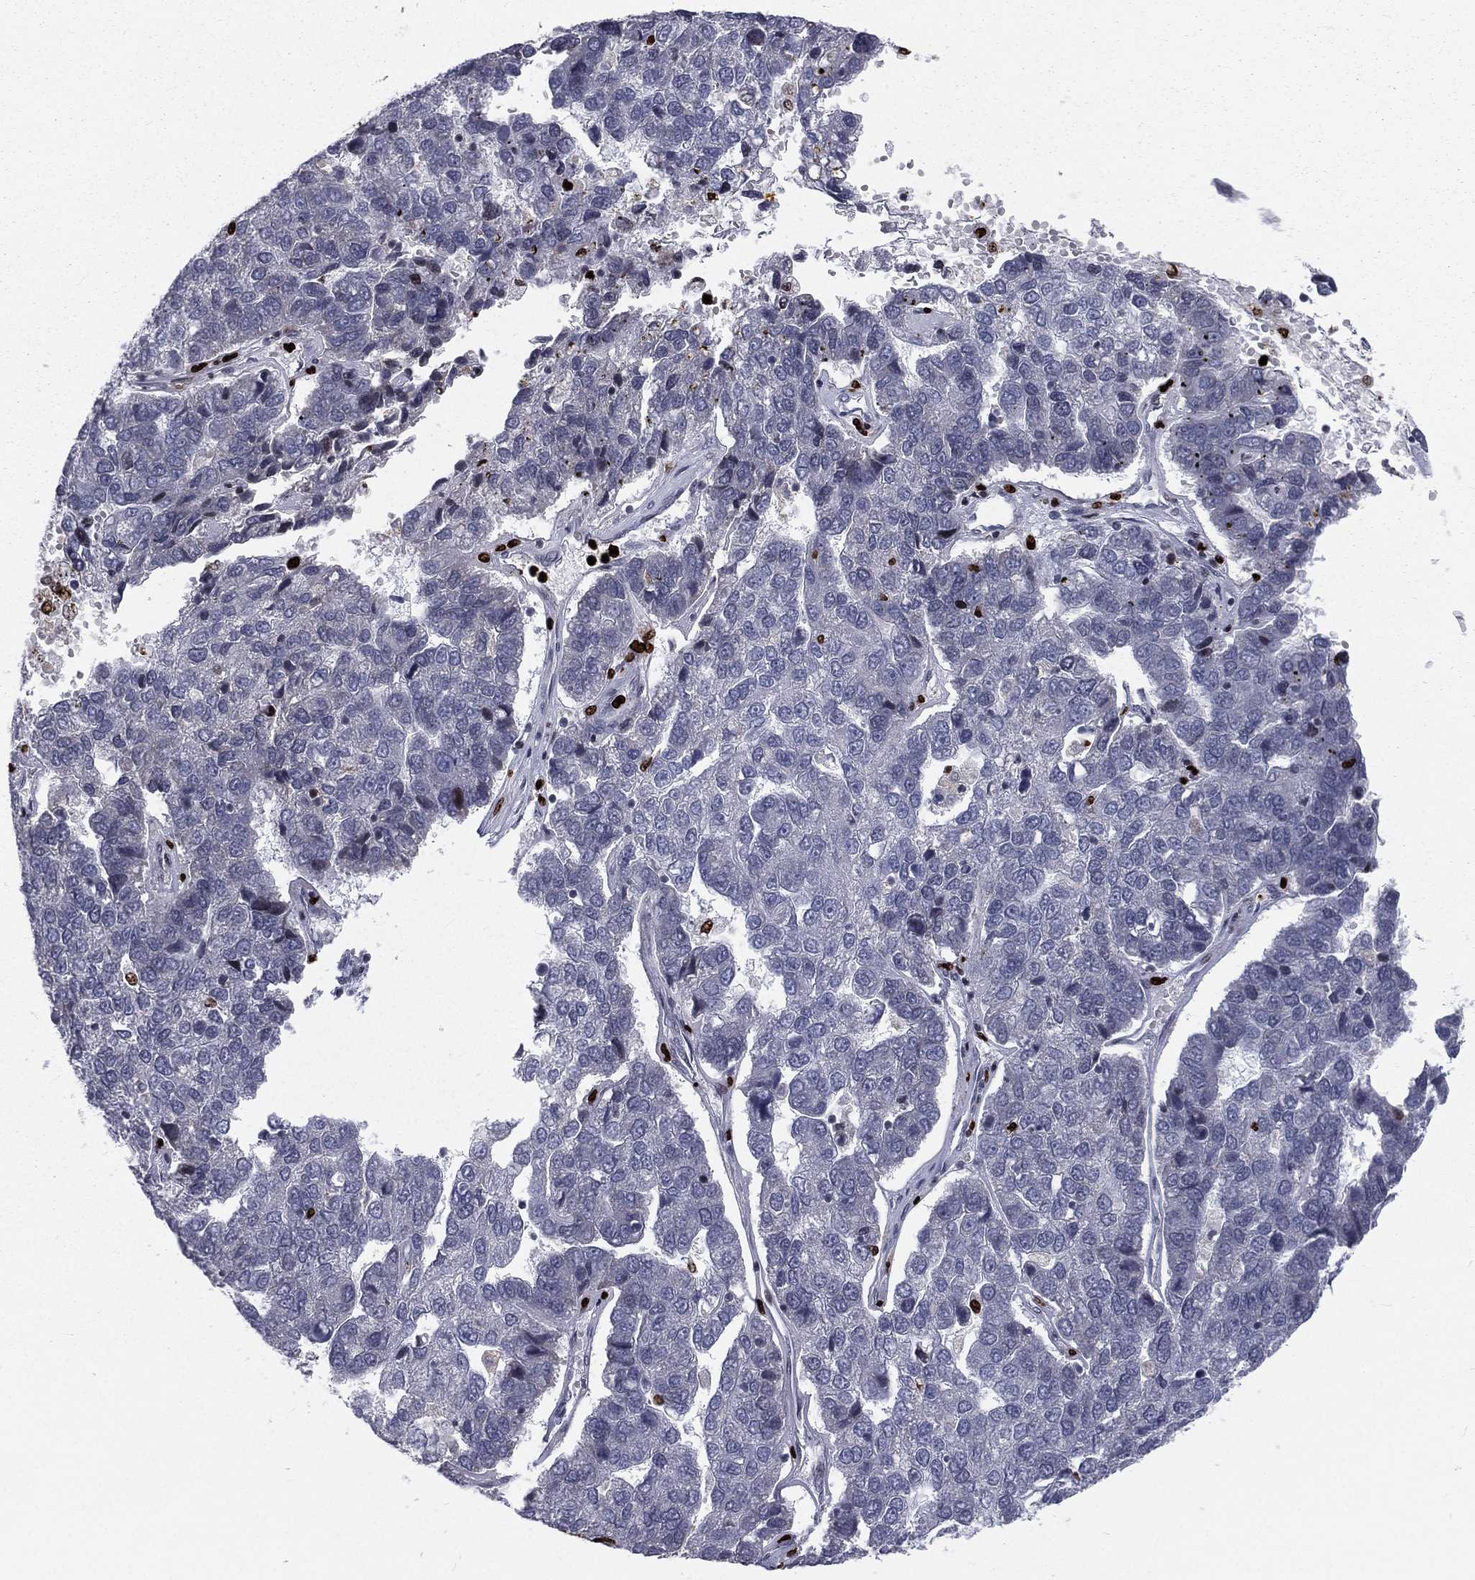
{"staining": {"intensity": "negative", "quantity": "none", "location": "none"}, "tissue": "pancreatic cancer", "cell_type": "Tumor cells", "image_type": "cancer", "snomed": [{"axis": "morphology", "description": "Adenocarcinoma, NOS"}, {"axis": "topography", "description": "Pancreas"}], "caption": "The micrograph displays no staining of tumor cells in pancreatic cancer (adenocarcinoma). Nuclei are stained in blue.", "gene": "MNDA", "patient": {"sex": "female", "age": 61}}